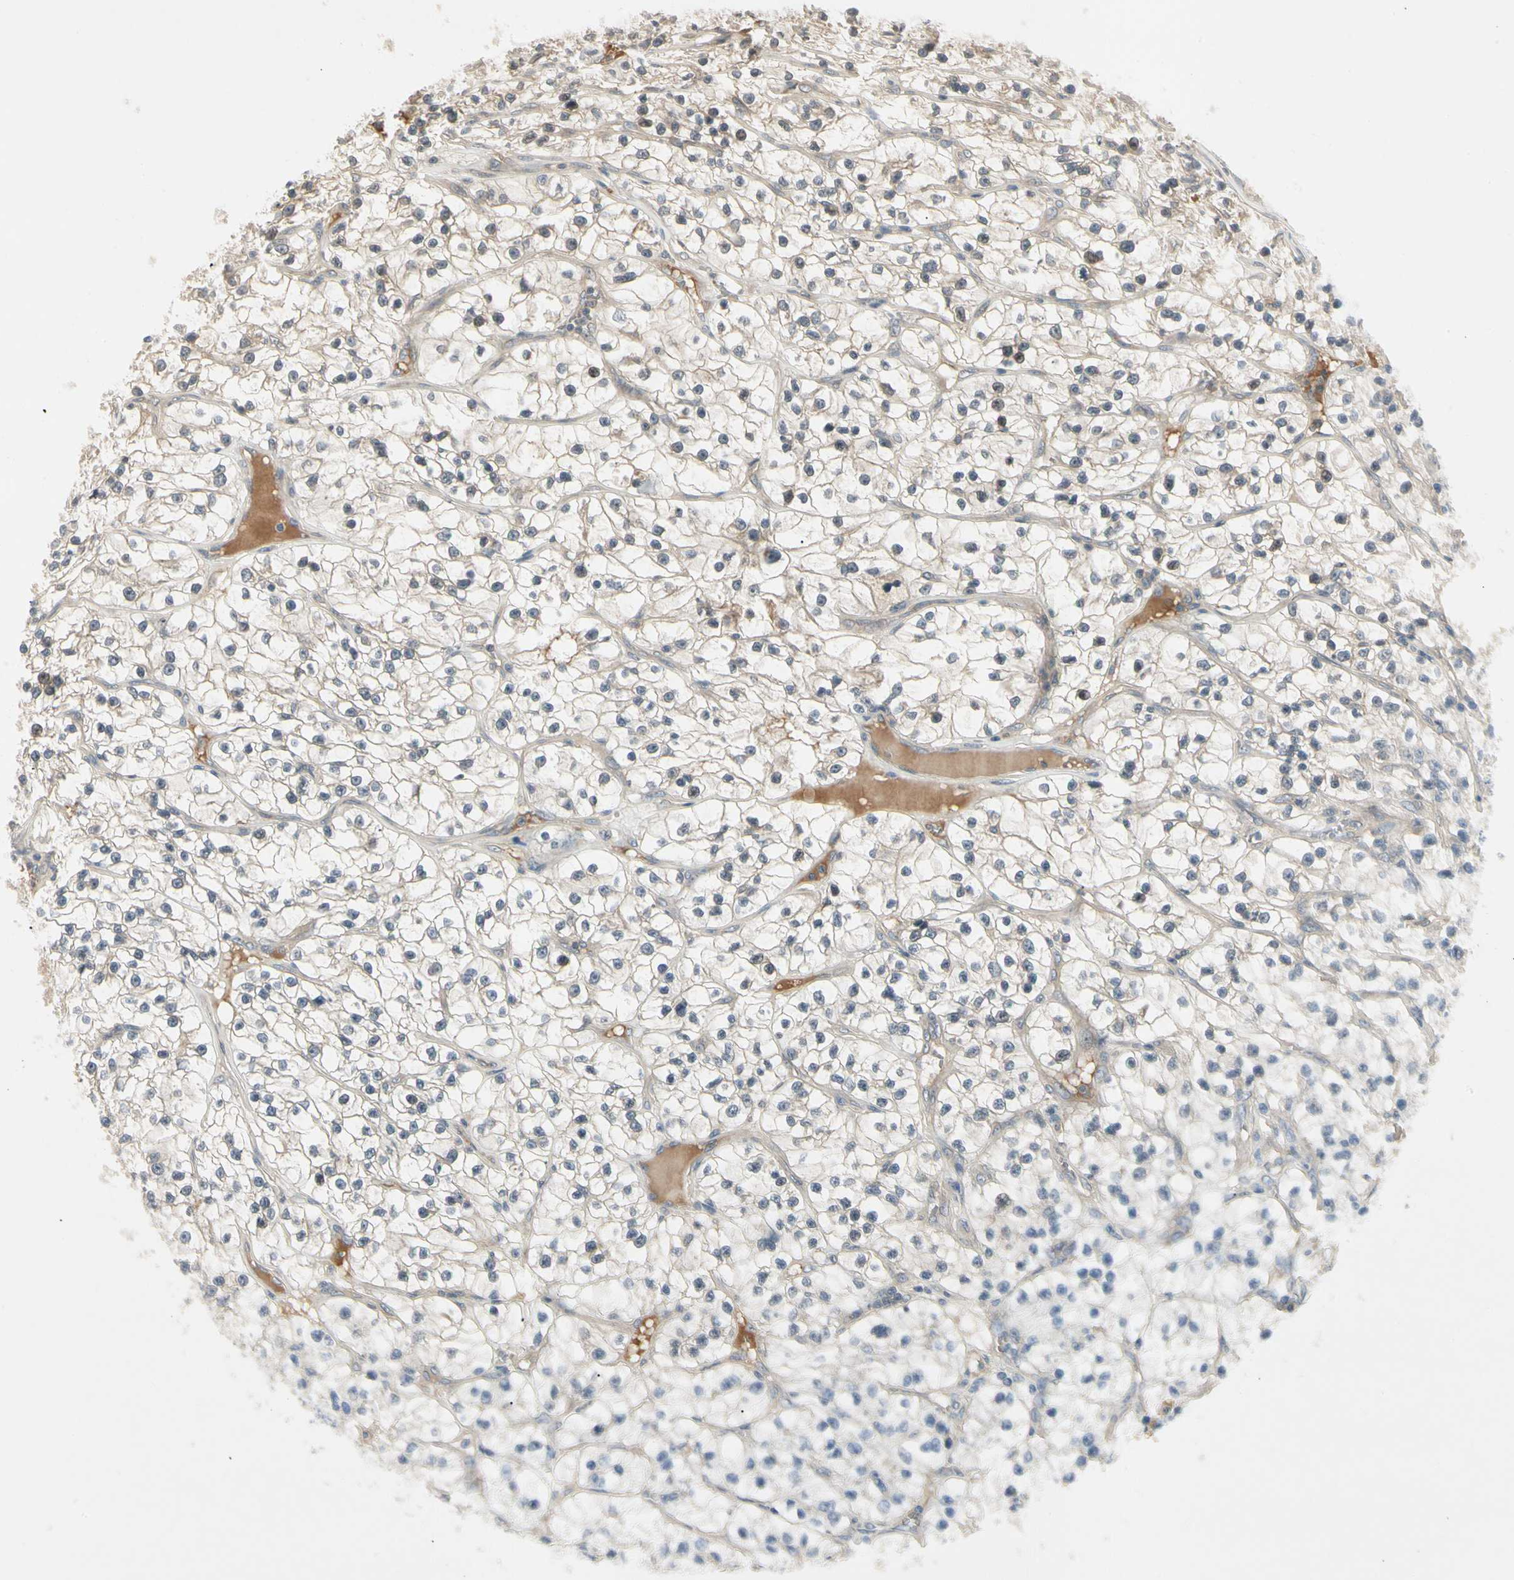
{"staining": {"intensity": "weak", "quantity": "25%-75%", "location": "cytoplasmic/membranous"}, "tissue": "renal cancer", "cell_type": "Tumor cells", "image_type": "cancer", "snomed": [{"axis": "morphology", "description": "Adenocarcinoma, NOS"}, {"axis": "topography", "description": "Kidney"}], "caption": "Tumor cells display low levels of weak cytoplasmic/membranous expression in about 25%-75% of cells in human adenocarcinoma (renal). Using DAB (brown) and hematoxylin (blue) stains, captured at high magnification using brightfield microscopy.", "gene": "CCL4", "patient": {"sex": "female", "age": 57}}